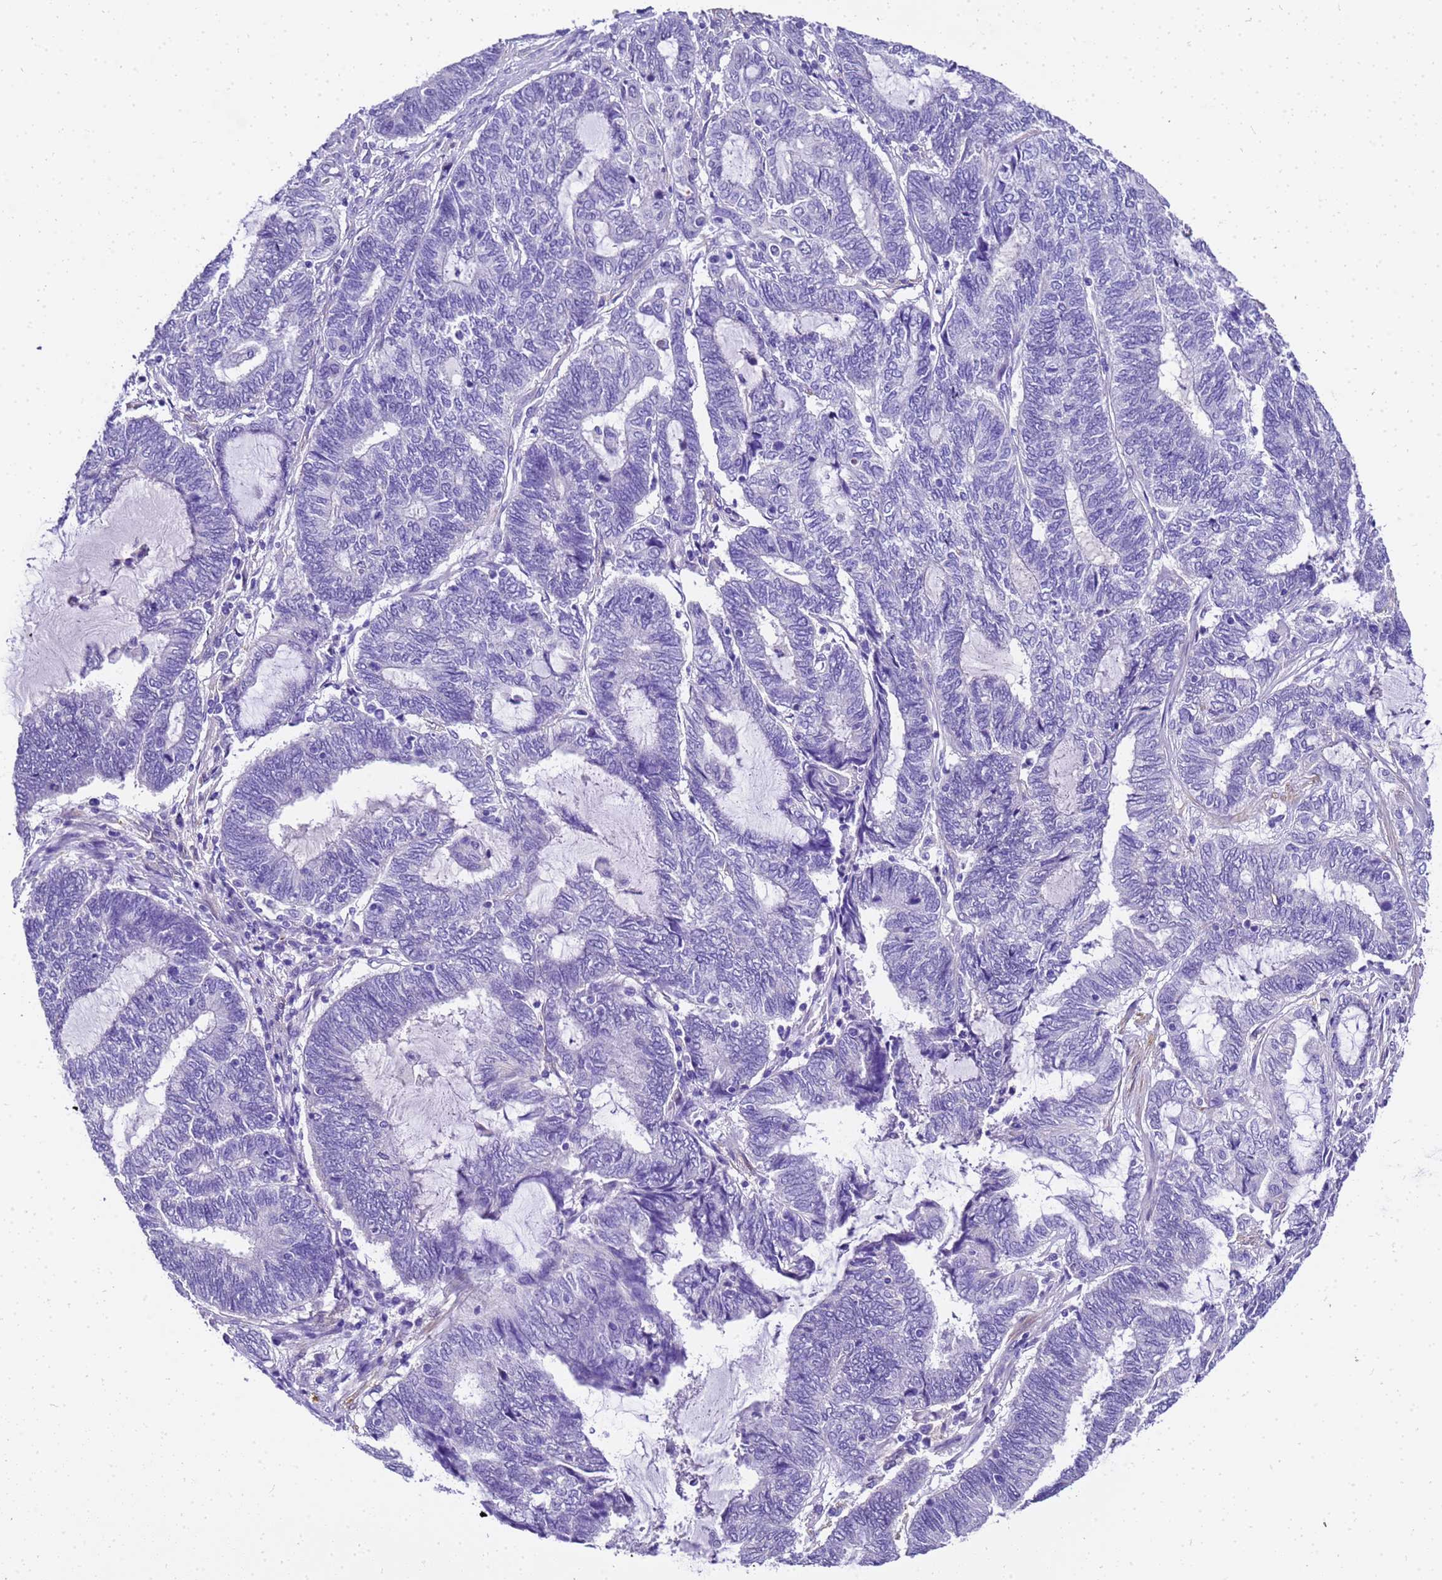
{"staining": {"intensity": "negative", "quantity": "none", "location": "none"}, "tissue": "endometrial cancer", "cell_type": "Tumor cells", "image_type": "cancer", "snomed": [{"axis": "morphology", "description": "Adenocarcinoma, NOS"}, {"axis": "topography", "description": "Uterus"}, {"axis": "topography", "description": "Endometrium"}], "caption": "Human adenocarcinoma (endometrial) stained for a protein using immunohistochemistry (IHC) shows no expression in tumor cells.", "gene": "HSPB6", "patient": {"sex": "female", "age": 70}}